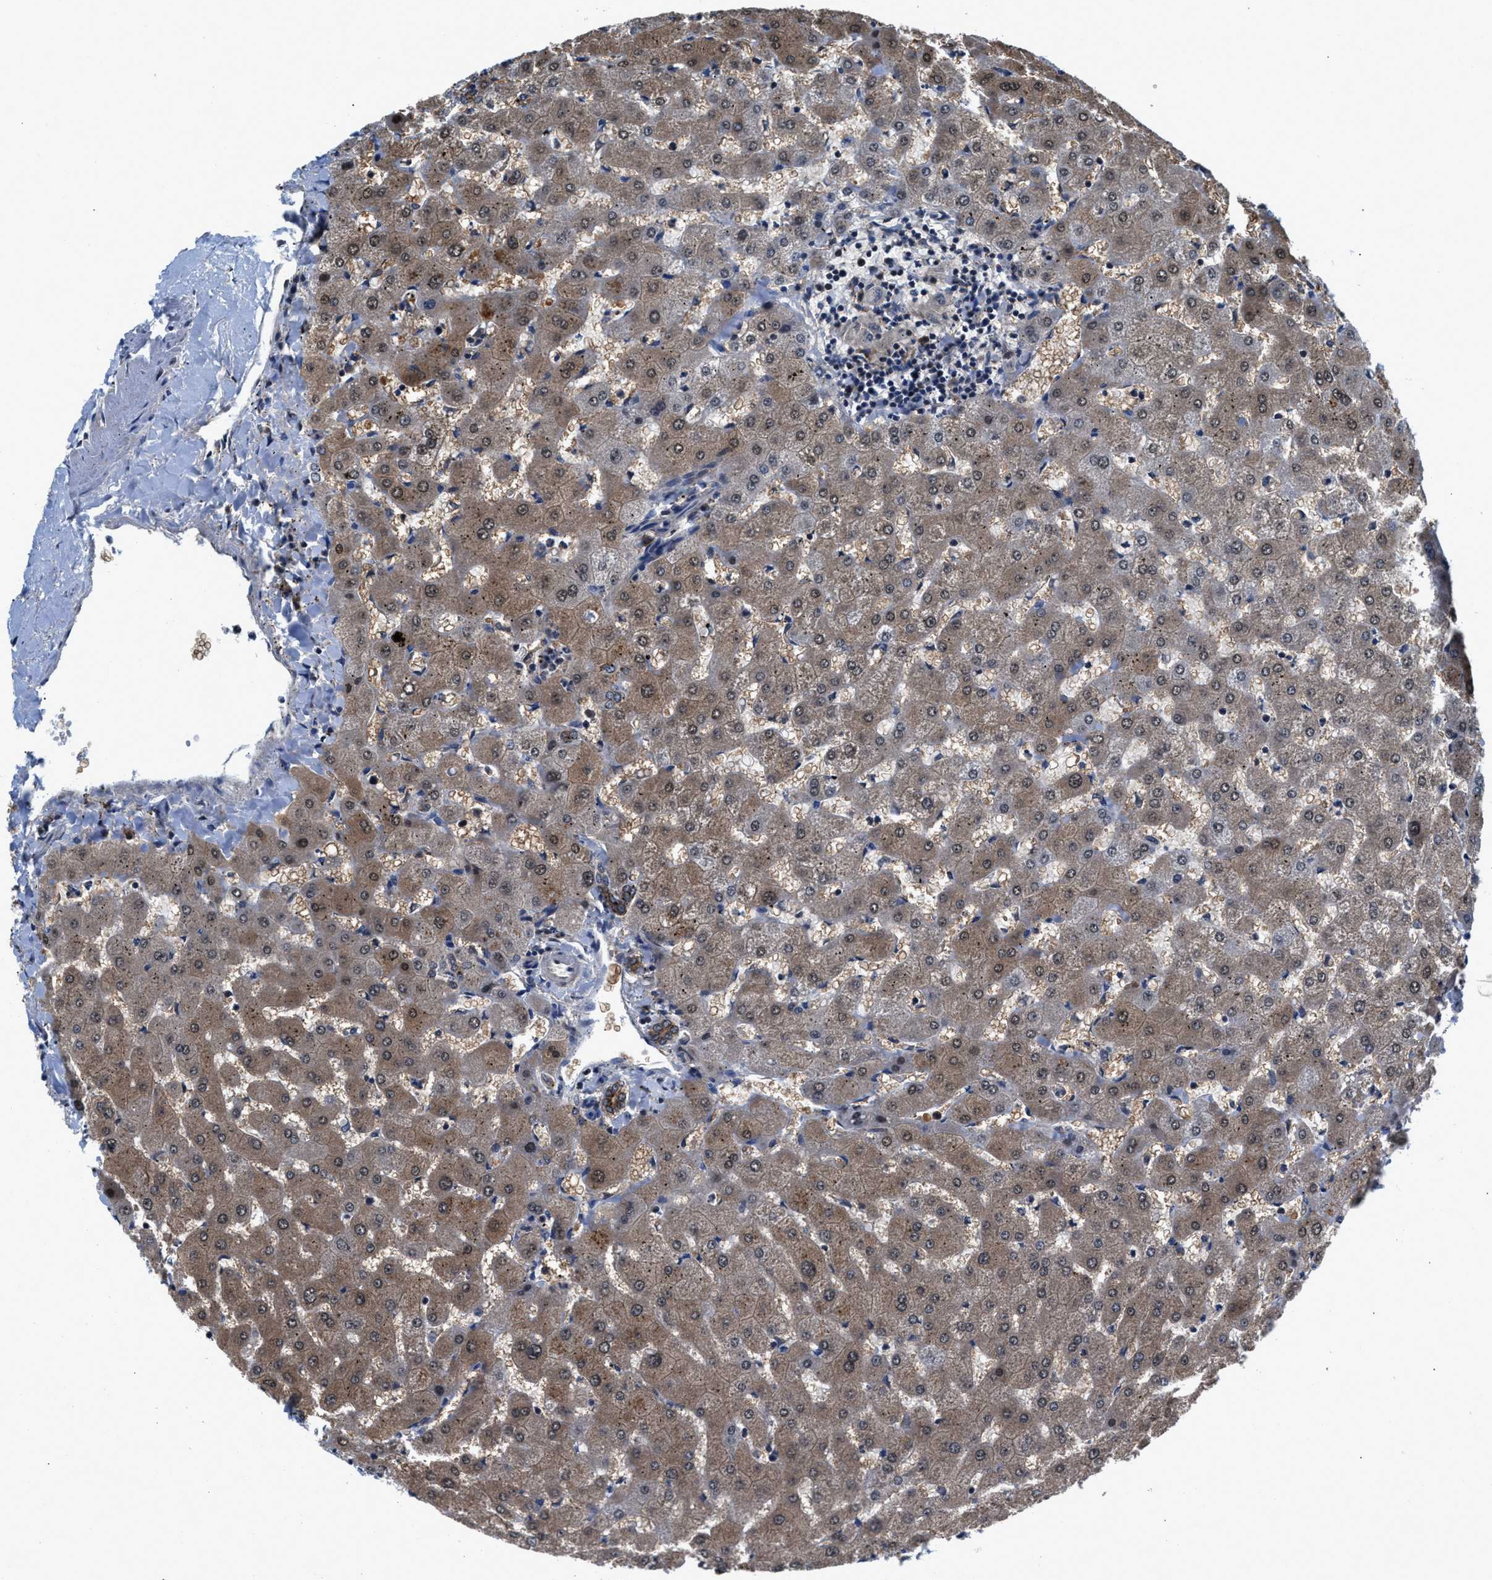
{"staining": {"intensity": "moderate", "quantity": ">75%", "location": "cytoplasmic/membranous"}, "tissue": "liver", "cell_type": "Cholangiocytes", "image_type": "normal", "snomed": [{"axis": "morphology", "description": "Normal tissue, NOS"}, {"axis": "topography", "description": "Liver"}], "caption": "Immunohistochemical staining of normal liver shows moderate cytoplasmic/membranous protein staining in approximately >75% of cholangiocytes. The protein is stained brown, and the nuclei are stained in blue (DAB IHC with brightfield microscopy, high magnification).", "gene": "PRPSAP2", "patient": {"sex": "female", "age": 63}}